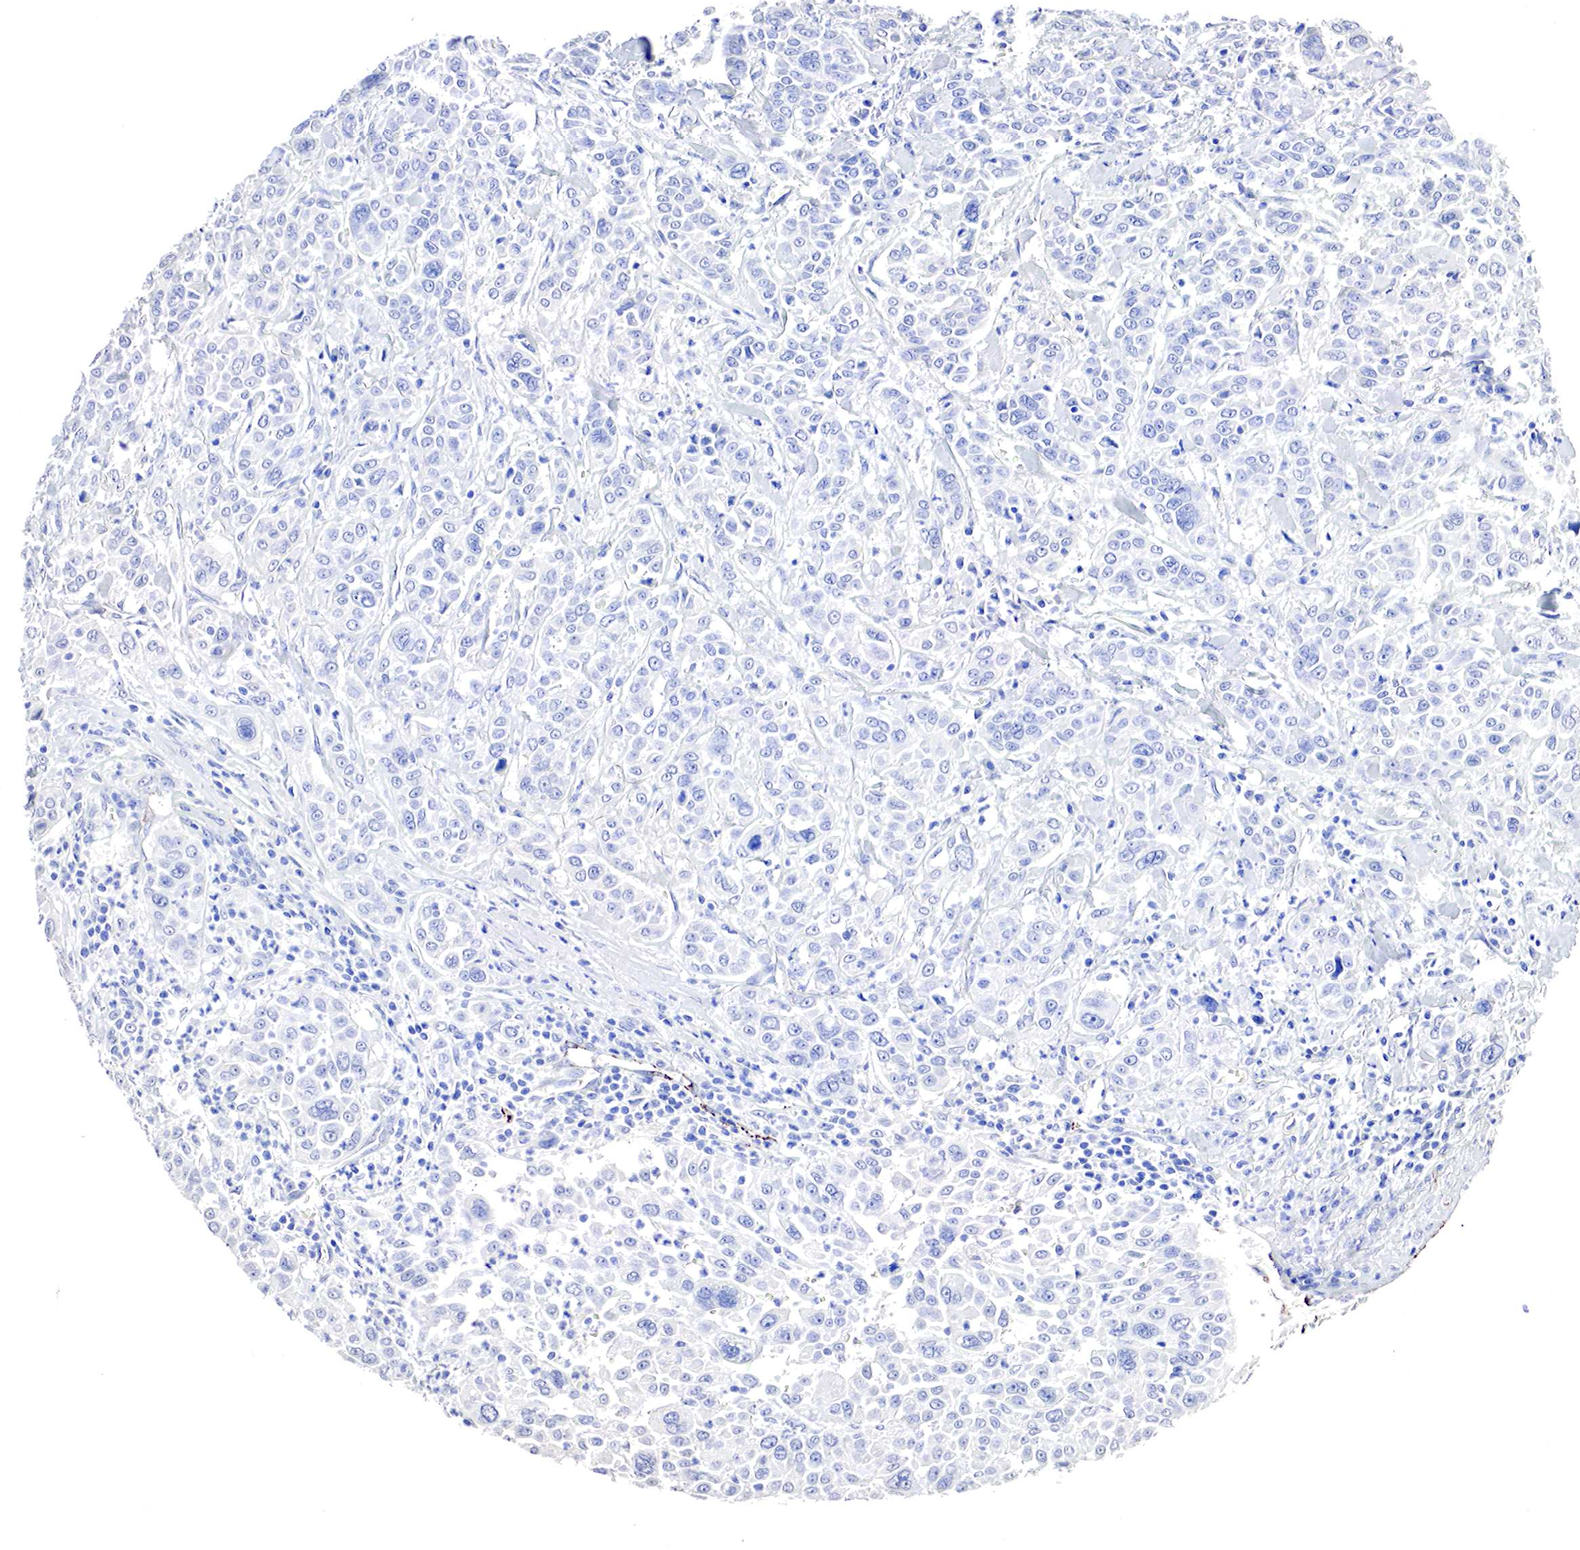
{"staining": {"intensity": "negative", "quantity": "none", "location": "none"}, "tissue": "pancreatic cancer", "cell_type": "Tumor cells", "image_type": "cancer", "snomed": [{"axis": "morphology", "description": "Adenocarcinoma, NOS"}, {"axis": "topography", "description": "Pancreas"}], "caption": "IHC image of pancreatic adenocarcinoma stained for a protein (brown), which demonstrates no positivity in tumor cells.", "gene": "OTC", "patient": {"sex": "female", "age": 52}}